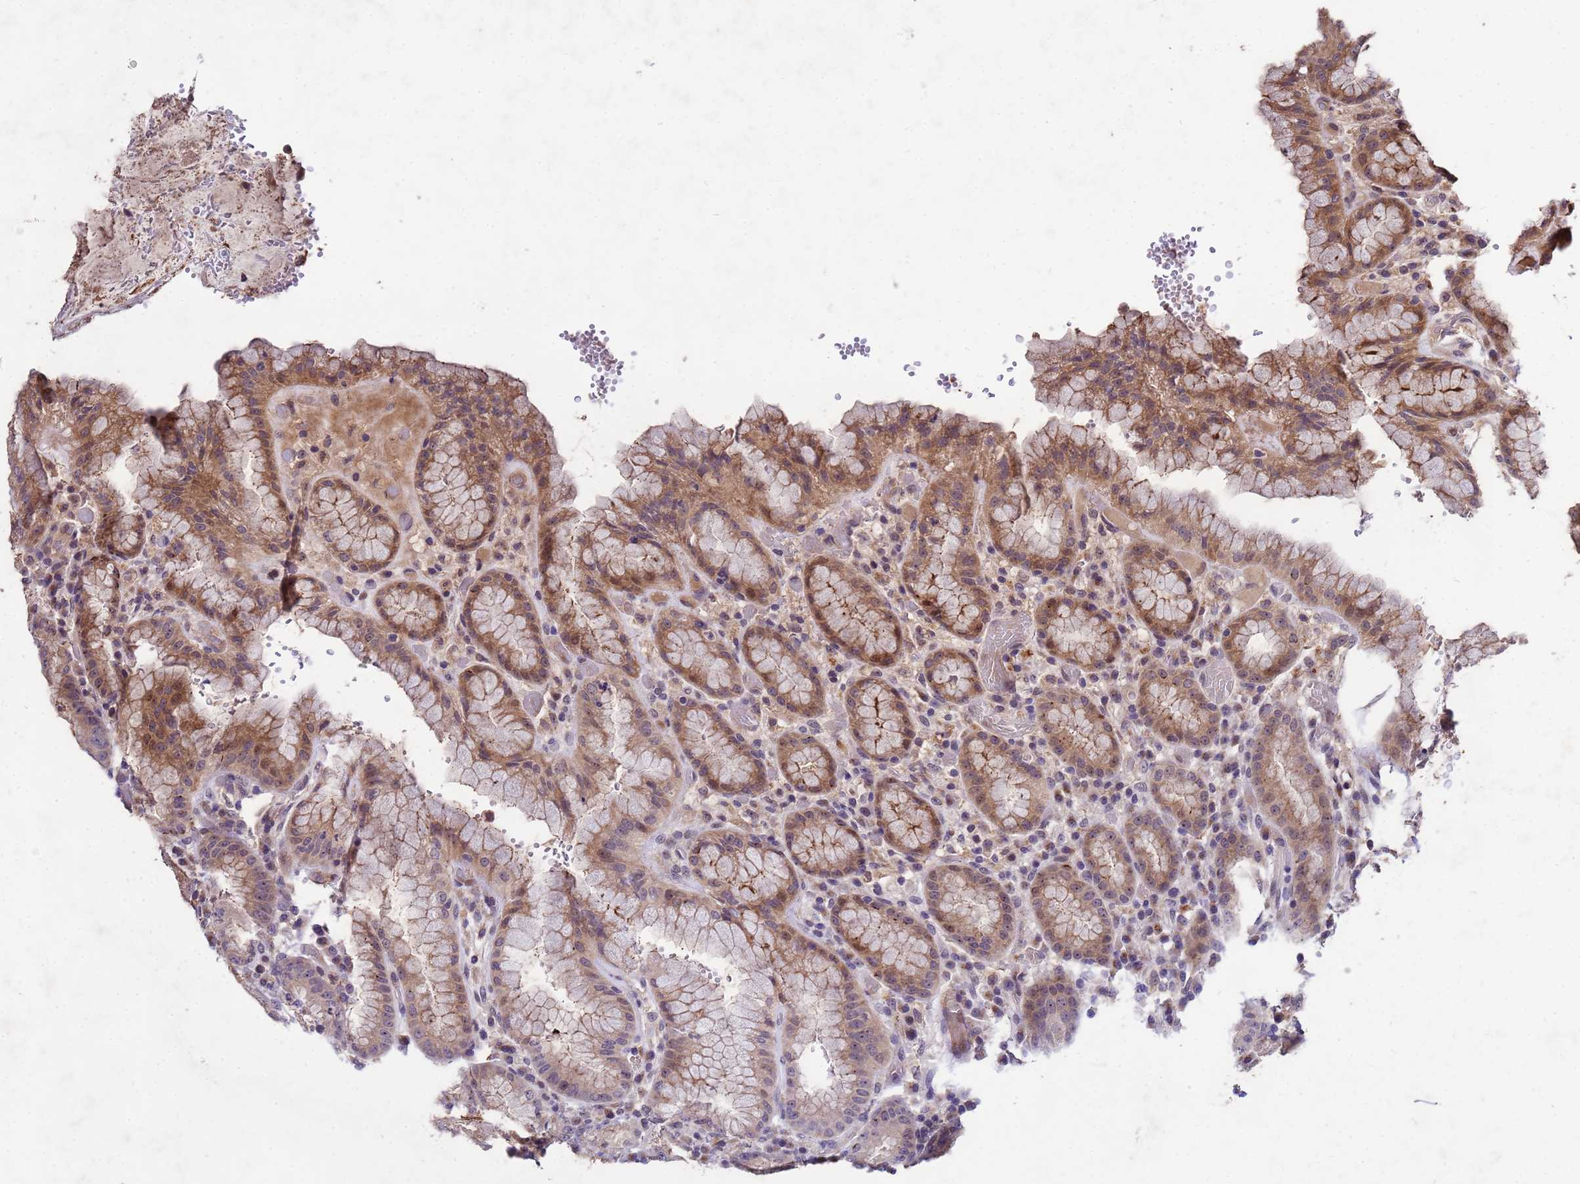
{"staining": {"intensity": "moderate", "quantity": ">75%", "location": "cytoplasmic/membranous"}, "tissue": "stomach", "cell_type": "Glandular cells", "image_type": "normal", "snomed": [{"axis": "morphology", "description": "Normal tissue, NOS"}, {"axis": "topography", "description": "Stomach, upper"}], "caption": "Human stomach stained for a protein (brown) exhibits moderate cytoplasmic/membranous positive expression in approximately >75% of glandular cells.", "gene": "TOR4A", "patient": {"sex": "male", "age": 52}}